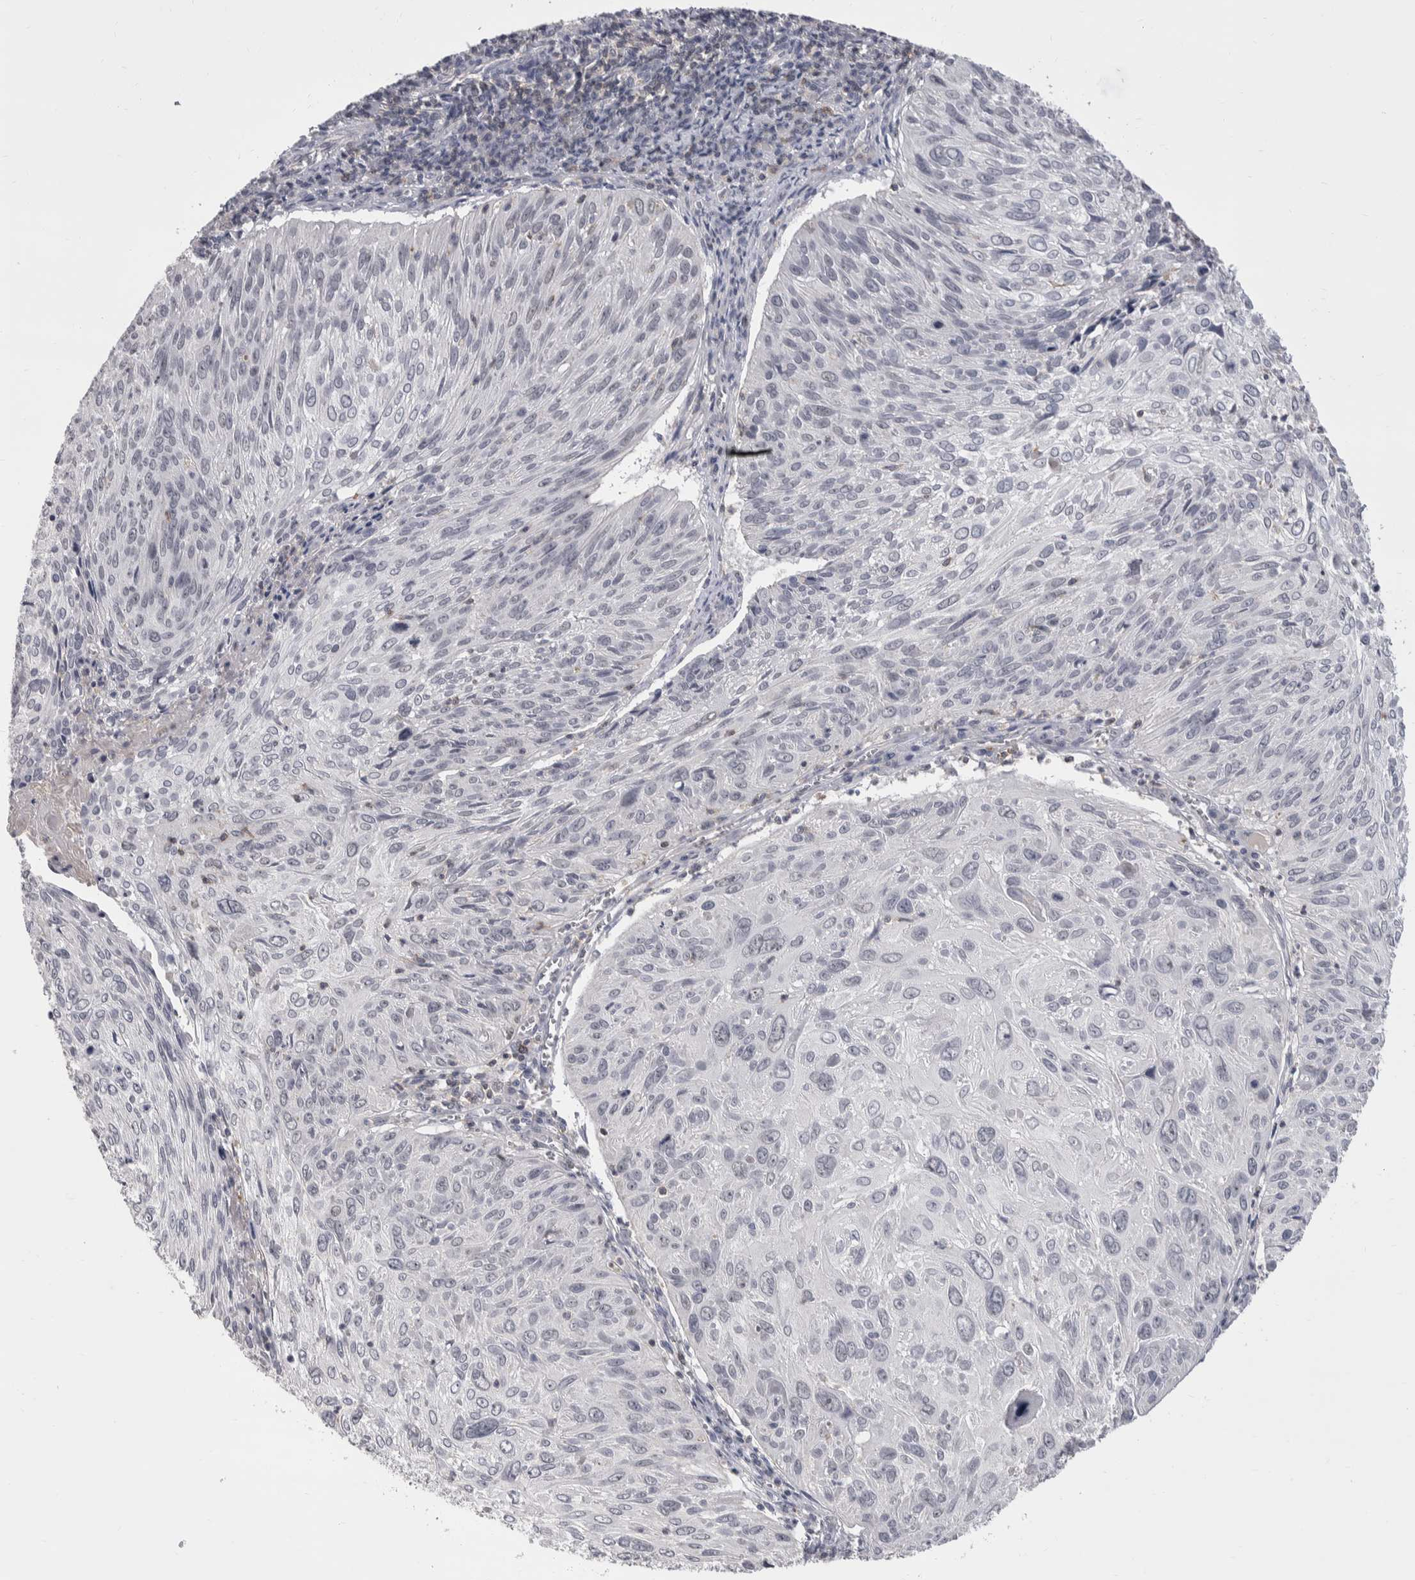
{"staining": {"intensity": "negative", "quantity": "none", "location": "none"}, "tissue": "cervical cancer", "cell_type": "Tumor cells", "image_type": "cancer", "snomed": [{"axis": "morphology", "description": "Squamous cell carcinoma, NOS"}, {"axis": "topography", "description": "Cervix"}], "caption": "Tumor cells show no significant positivity in cervical cancer (squamous cell carcinoma).", "gene": "CEP295NL", "patient": {"sex": "female", "age": 51}}